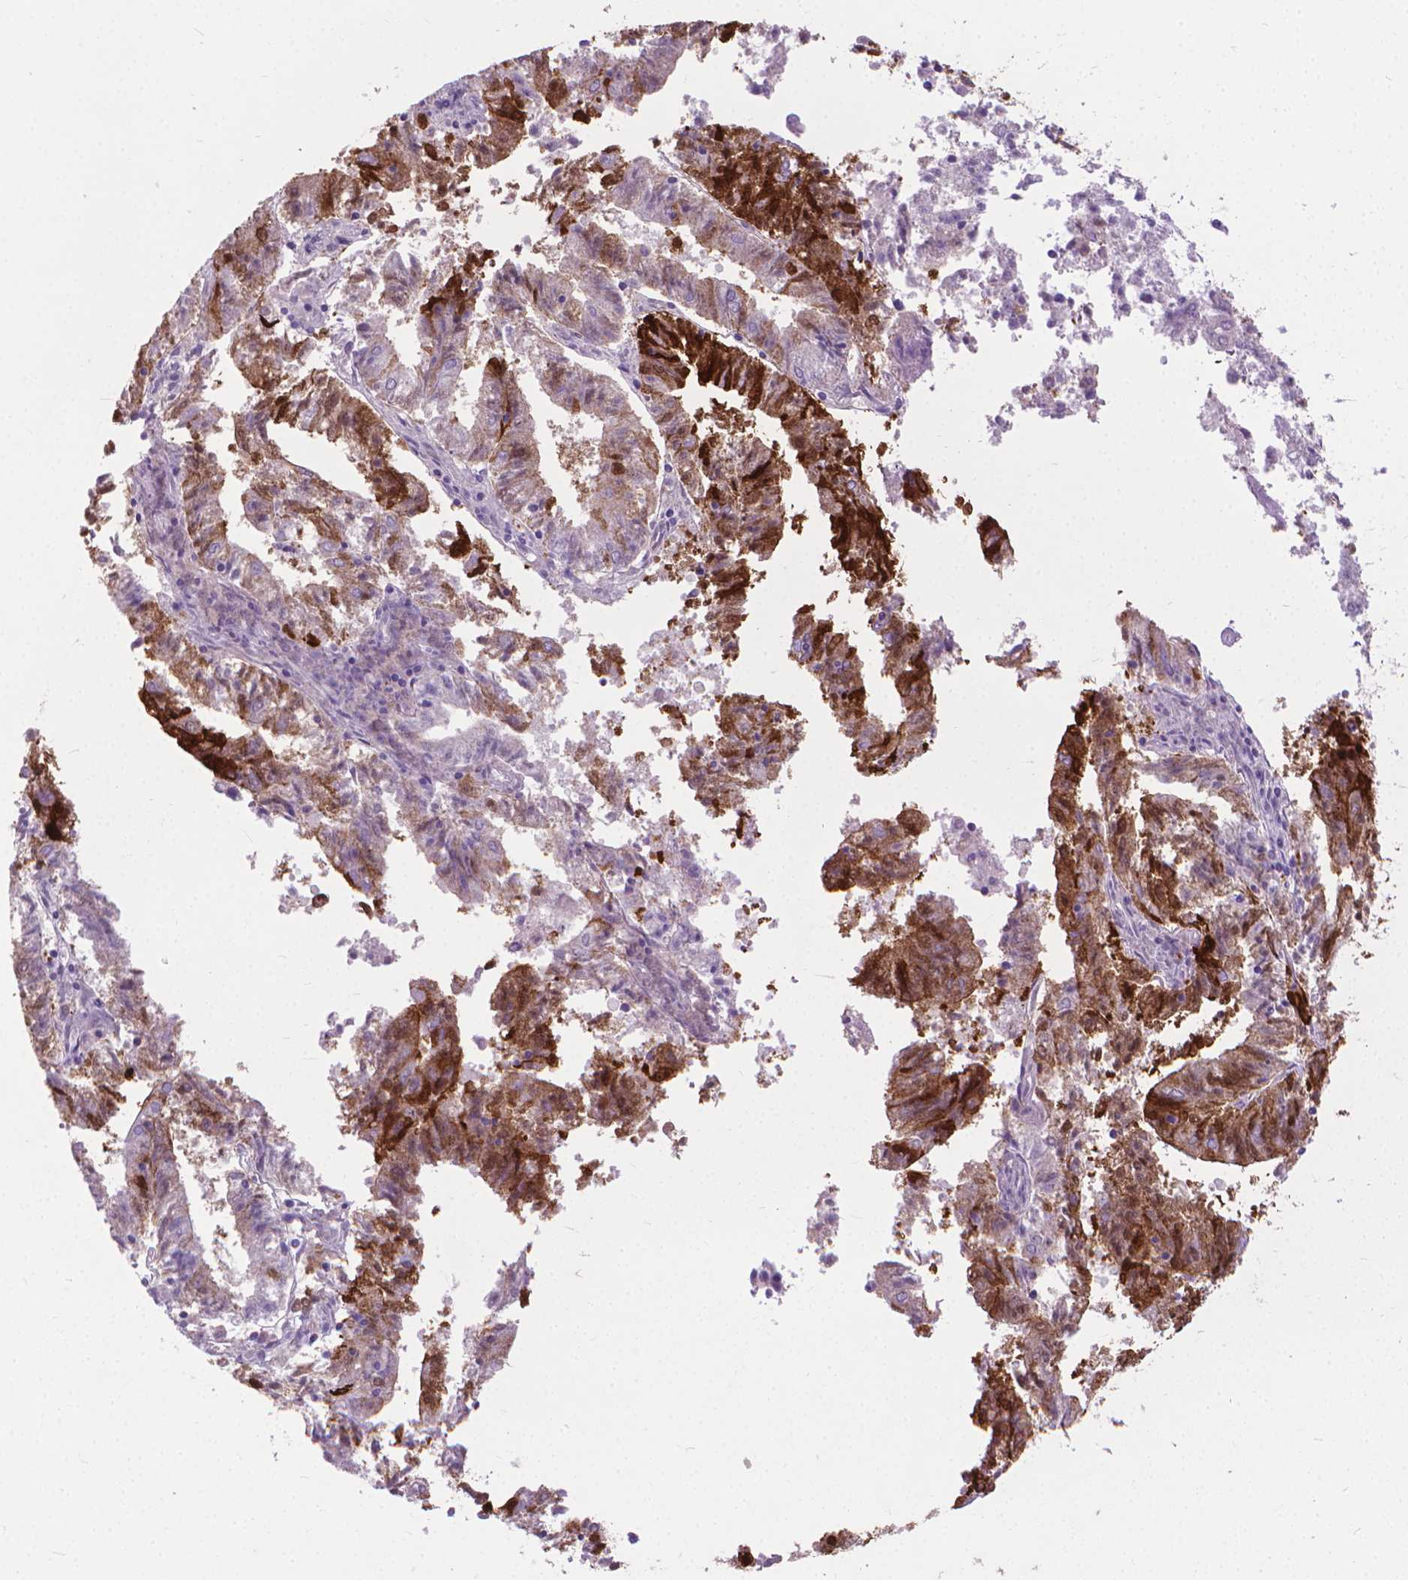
{"staining": {"intensity": "strong", "quantity": "25%-75%", "location": "cytoplasmic/membranous"}, "tissue": "endometrial cancer", "cell_type": "Tumor cells", "image_type": "cancer", "snomed": [{"axis": "morphology", "description": "Adenocarcinoma, NOS"}, {"axis": "topography", "description": "Endometrium"}], "caption": "Protein staining reveals strong cytoplasmic/membranous staining in approximately 25%-75% of tumor cells in endometrial cancer (adenocarcinoma).", "gene": "KRT5", "patient": {"sex": "female", "age": 82}}